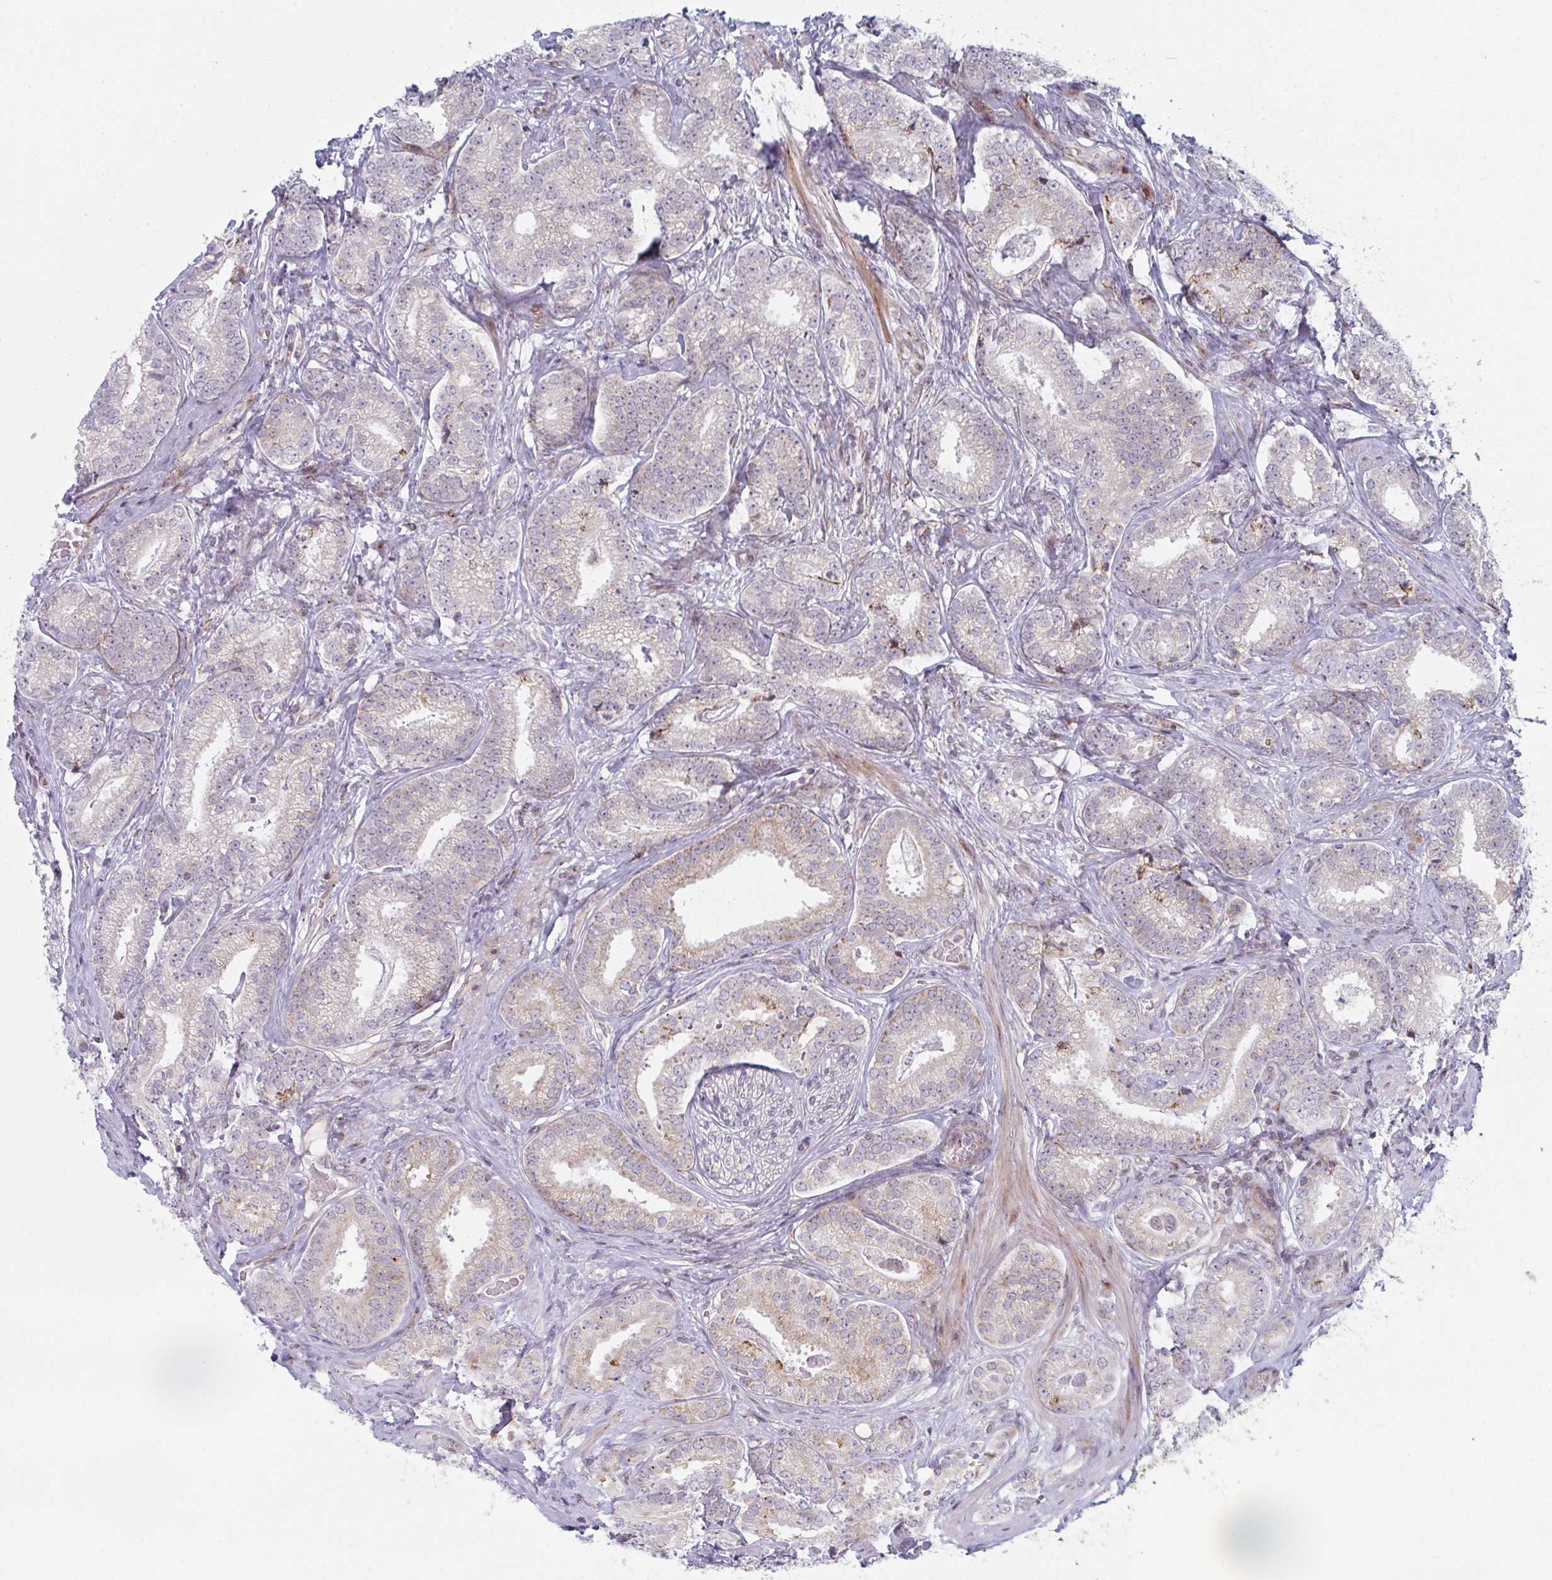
{"staining": {"intensity": "weak", "quantity": "<25%", "location": "cytoplasmic/membranous"}, "tissue": "prostate cancer", "cell_type": "Tumor cells", "image_type": "cancer", "snomed": [{"axis": "morphology", "description": "Adenocarcinoma, Low grade"}, {"axis": "topography", "description": "Prostate"}], "caption": "DAB immunohistochemical staining of human prostate cancer shows no significant positivity in tumor cells. (Brightfield microscopy of DAB immunohistochemistry (IHC) at high magnification).", "gene": "PRKCH", "patient": {"sex": "male", "age": 63}}